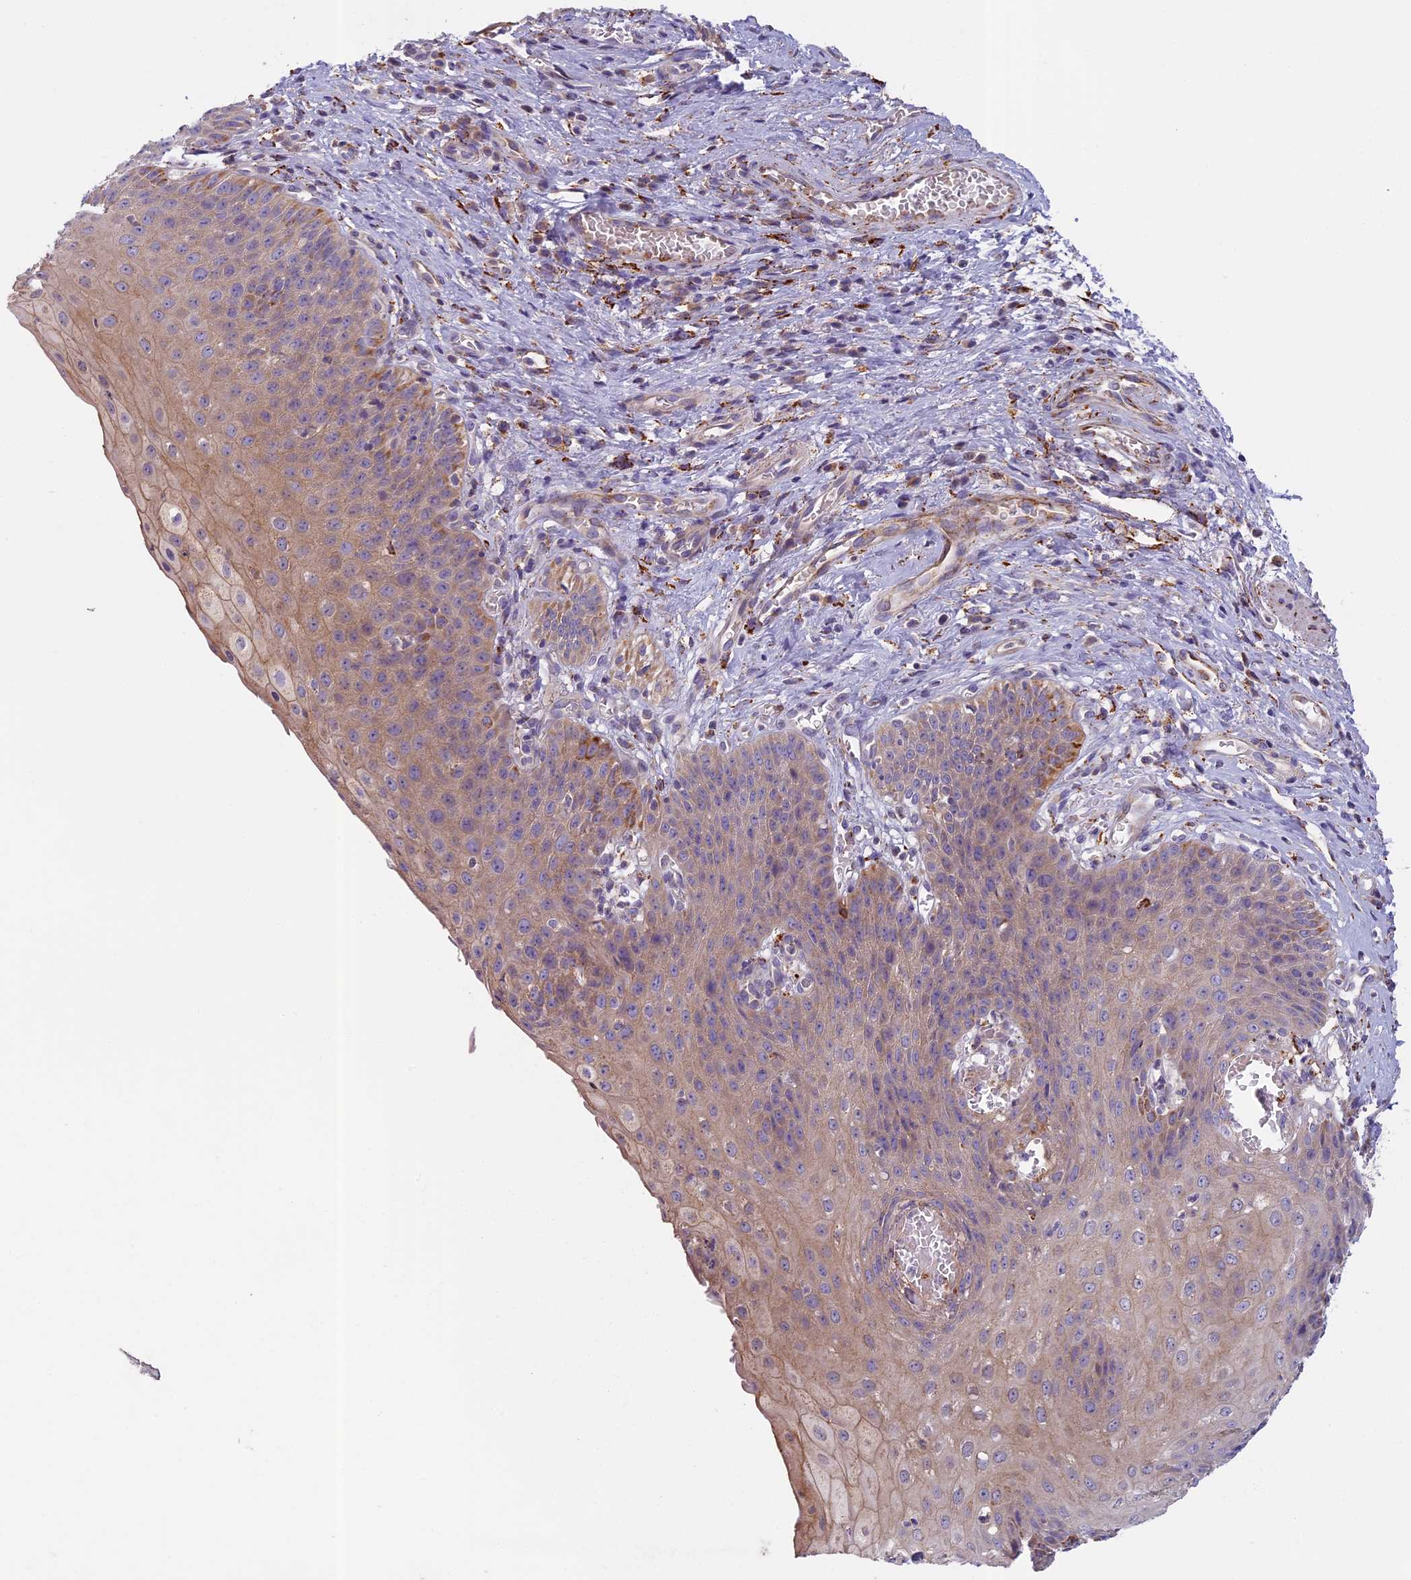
{"staining": {"intensity": "moderate", "quantity": "25%-75%", "location": "cytoplasmic/membranous"}, "tissue": "esophagus", "cell_type": "Squamous epithelial cells", "image_type": "normal", "snomed": [{"axis": "morphology", "description": "Normal tissue, NOS"}, {"axis": "topography", "description": "Esophagus"}], "caption": "This photomicrograph reveals immunohistochemistry staining of unremarkable human esophagus, with medium moderate cytoplasmic/membranous positivity in about 25%-75% of squamous epithelial cells.", "gene": "SEMA7A", "patient": {"sex": "male", "age": 71}}